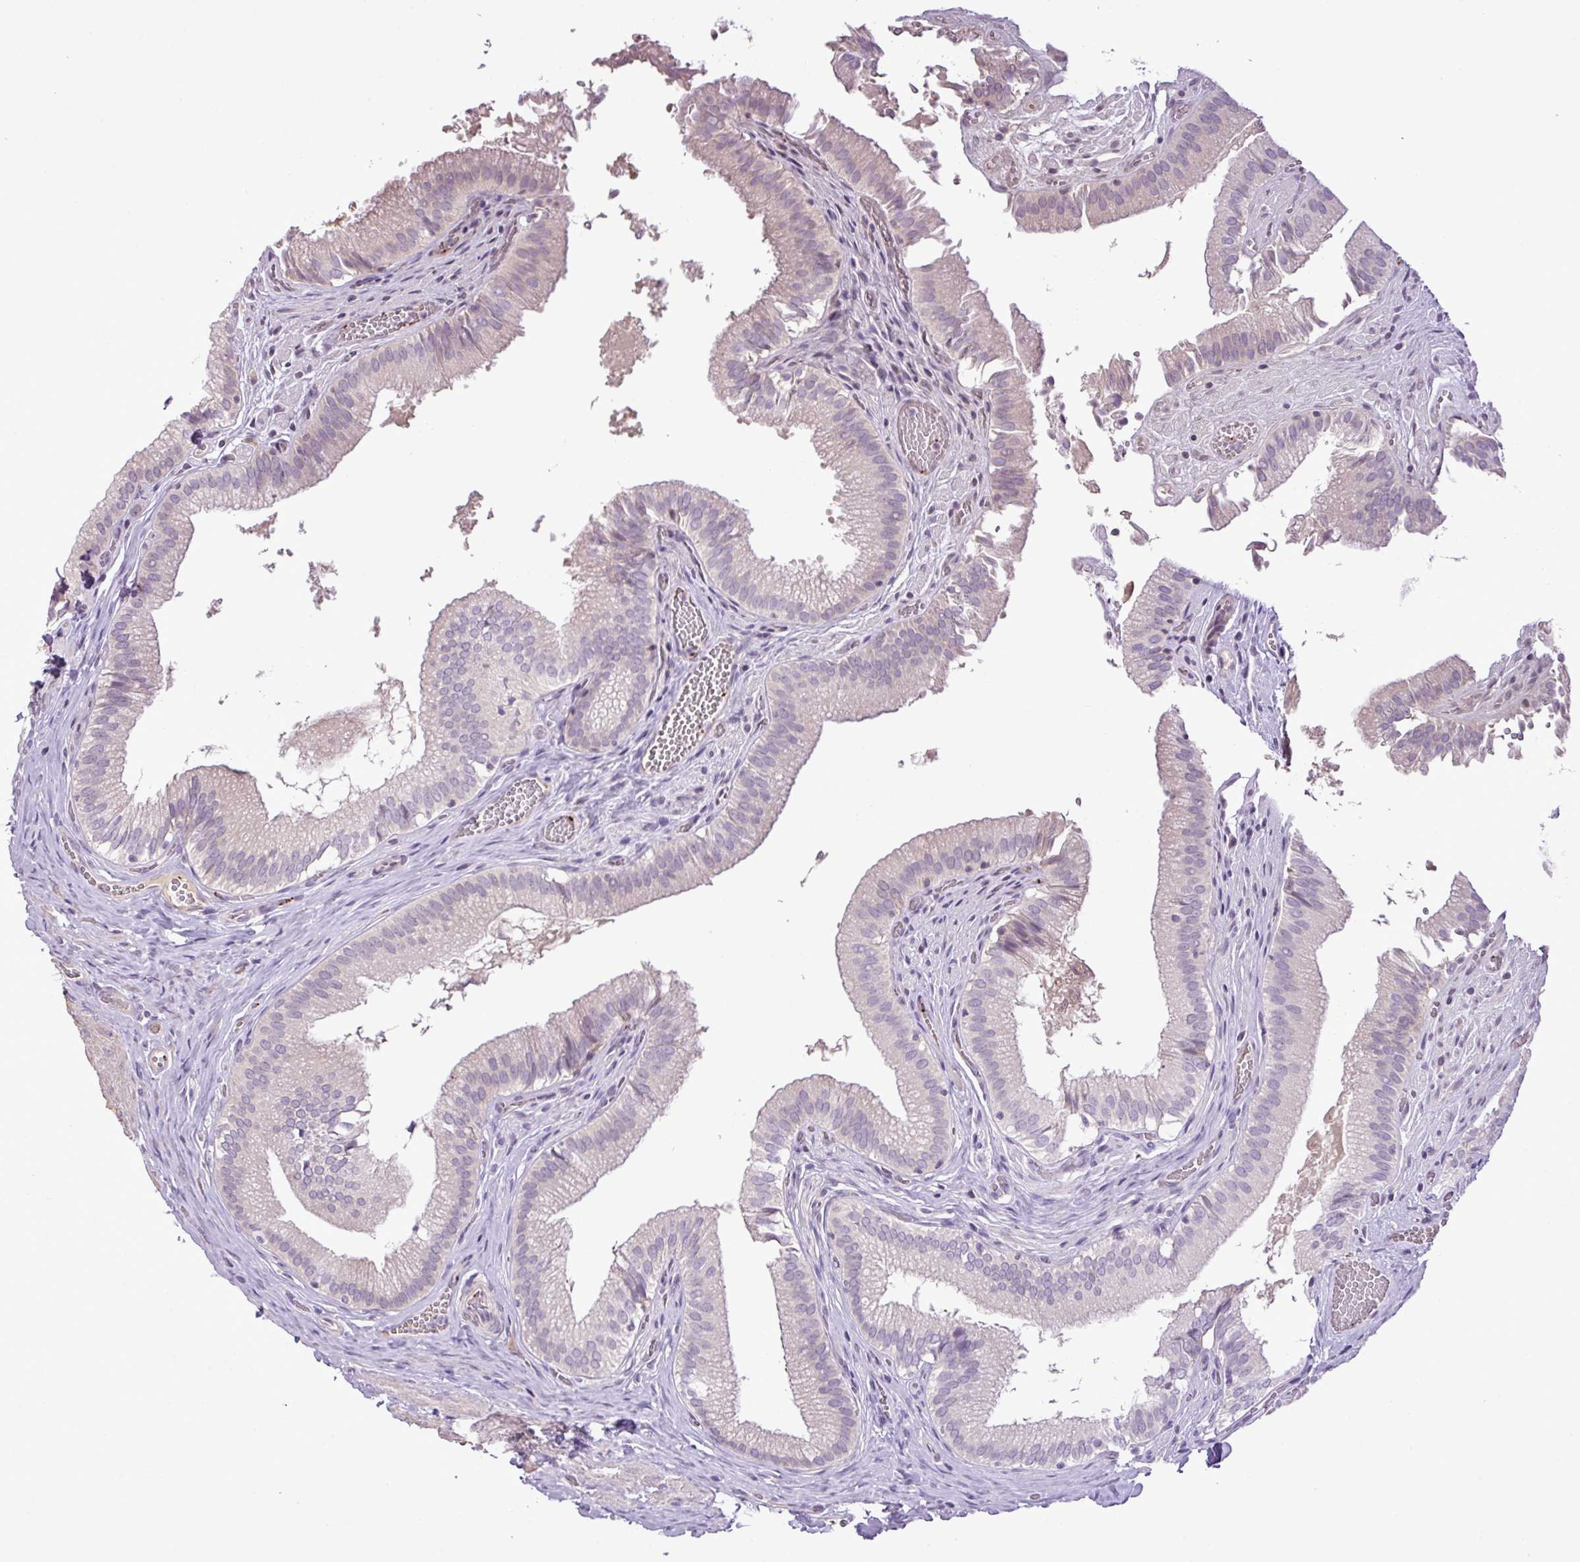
{"staining": {"intensity": "weak", "quantity": "<25%", "location": "cytoplasmic/membranous"}, "tissue": "gallbladder", "cell_type": "Glandular cells", "image_type": "normal", "snomed": [{"axis": "morphology", "description": "Normal tissue, NOS"}, {"axis": "topography", "description": "Gallbladder"}, {"axis": "topography", "description": "Peripheral nerve tissue"}], "caption": "DAB immunohistochemical staining of benign gallbladder displays no significant positivity in glandular cells.", "gene": "DNAJB13", "patient": {"sex": "male", "age": 17}}